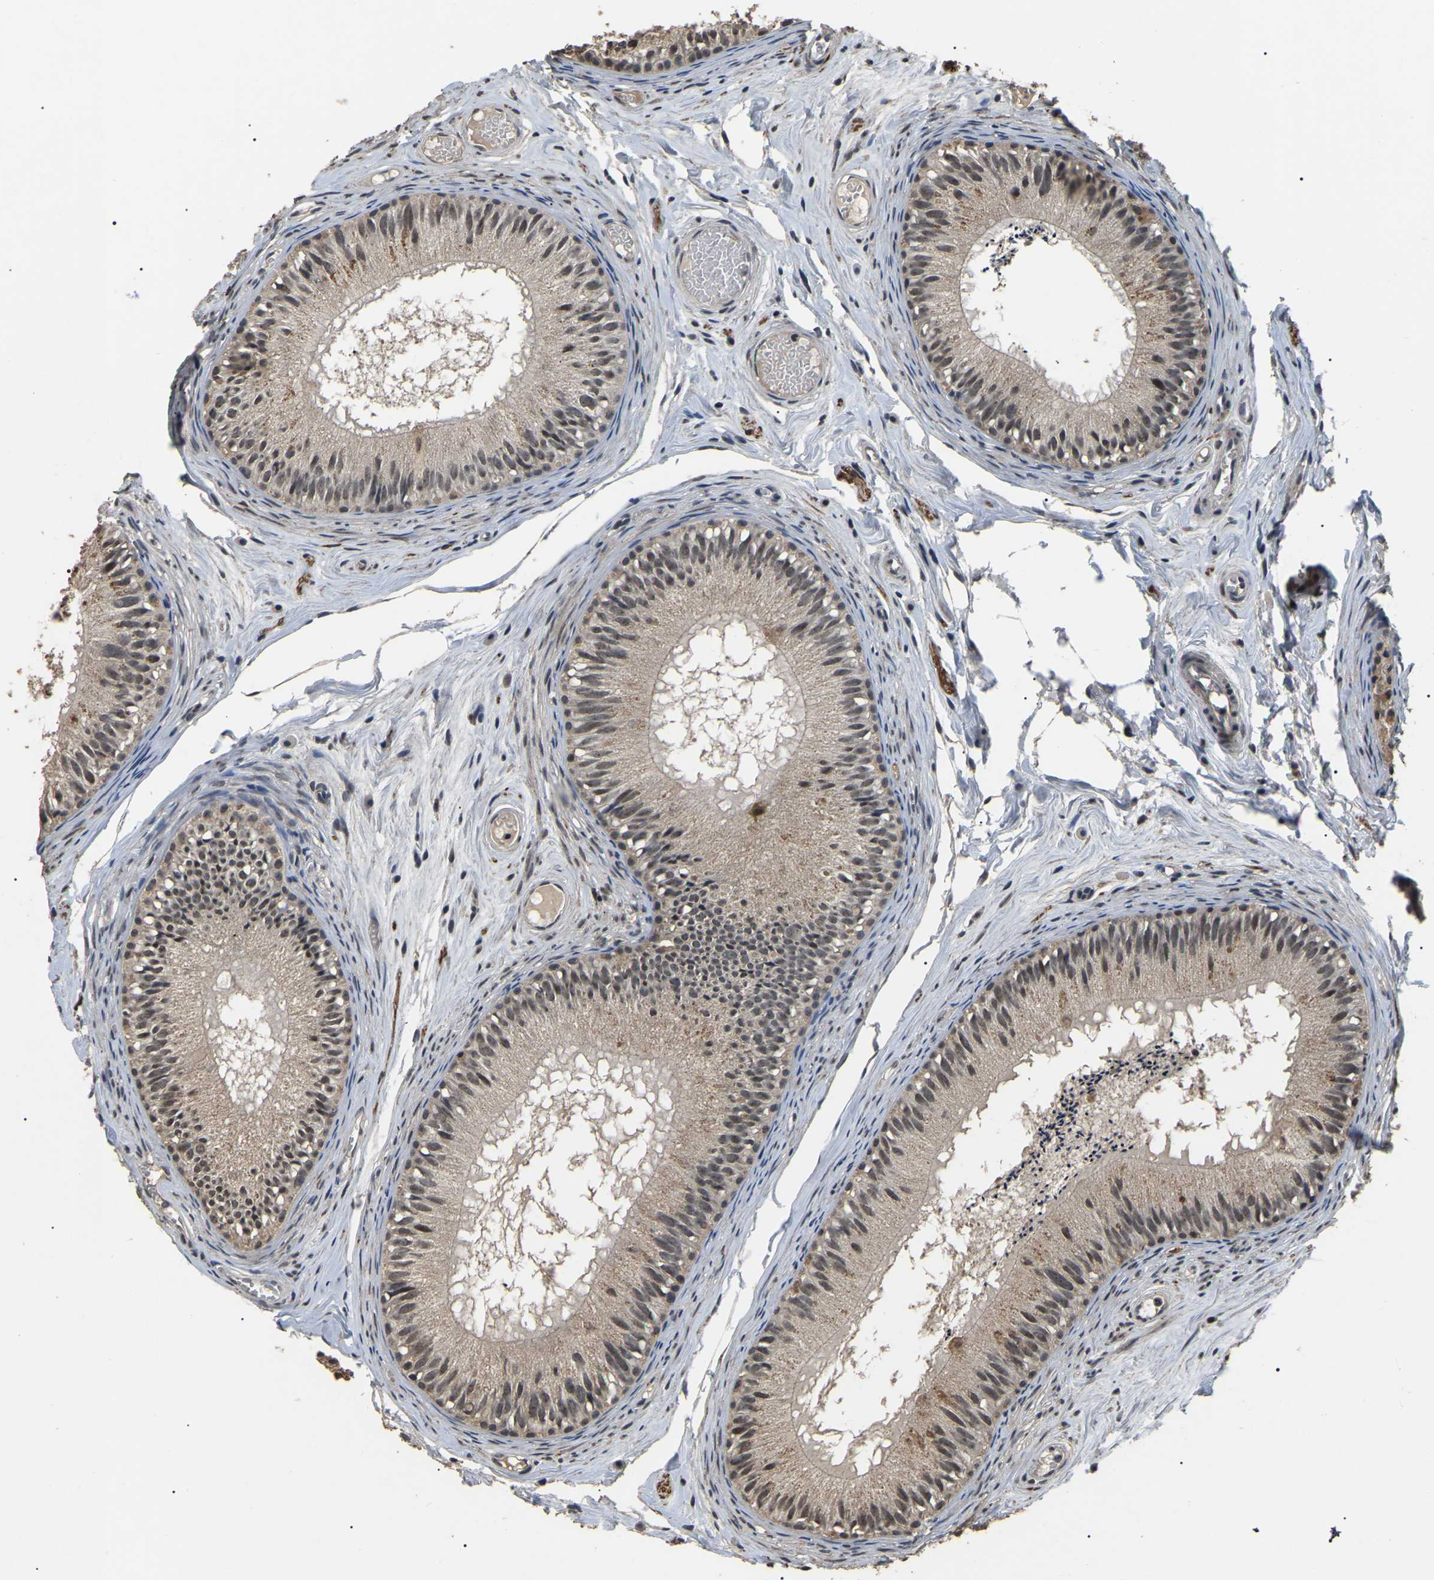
{"staining": {"intensity": "weak", "quantity": ">75%", "location": "nuclear"}, "tissue": "epididymis", "cell_type": "Glandular cells", "image_type": "normal", "snomed": [{"axis": "morphology", "description": "Normal tissue, NOS"}, {"axis": "topography", "description": "Epididymis"}], "caption": "Protein staining by immunohistochemistry (IHC) demonstrates weak nuclear staining in about >75% of glandular cells in normal epididymis.", "gene": "PPM1E", "patient": {"sex": "male", "age": 46}}